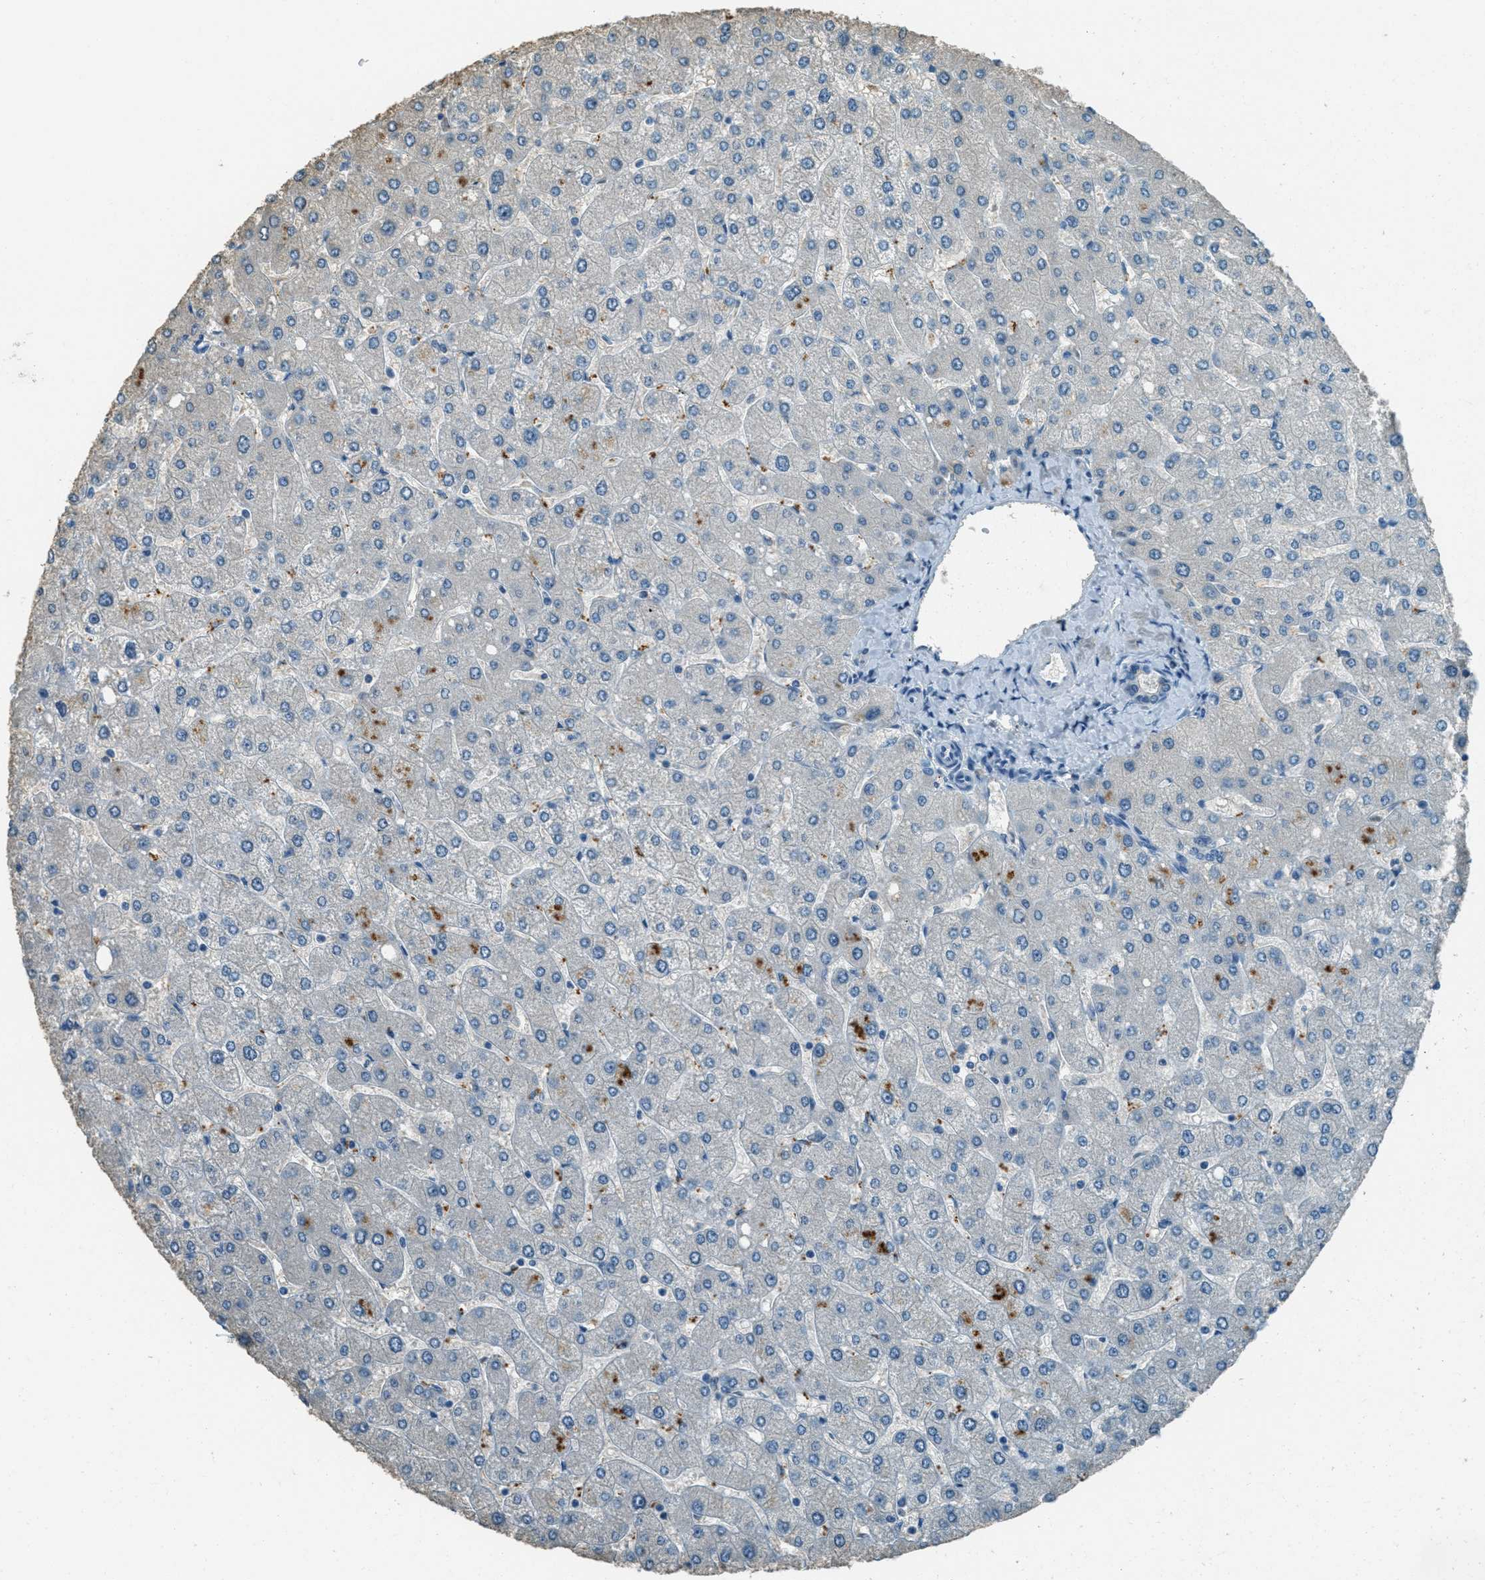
{"staining": {"intensity": "negative", "quantity": "none", "location": "none"}, "tissue": "liver", "cell_type": "Cholangiocytes", "image_type": "normal", "snomed": [{"axis": "morphology", "description": "Normal tissue, NOS"}, {"axis": "topography", "description": "Liver"}], "caption": "An image of liver stained for a protein demonstrates no brown staining in cholangiocytes.", "gene": "MSLN", "patient": {"sex": "male", "age": 55}}